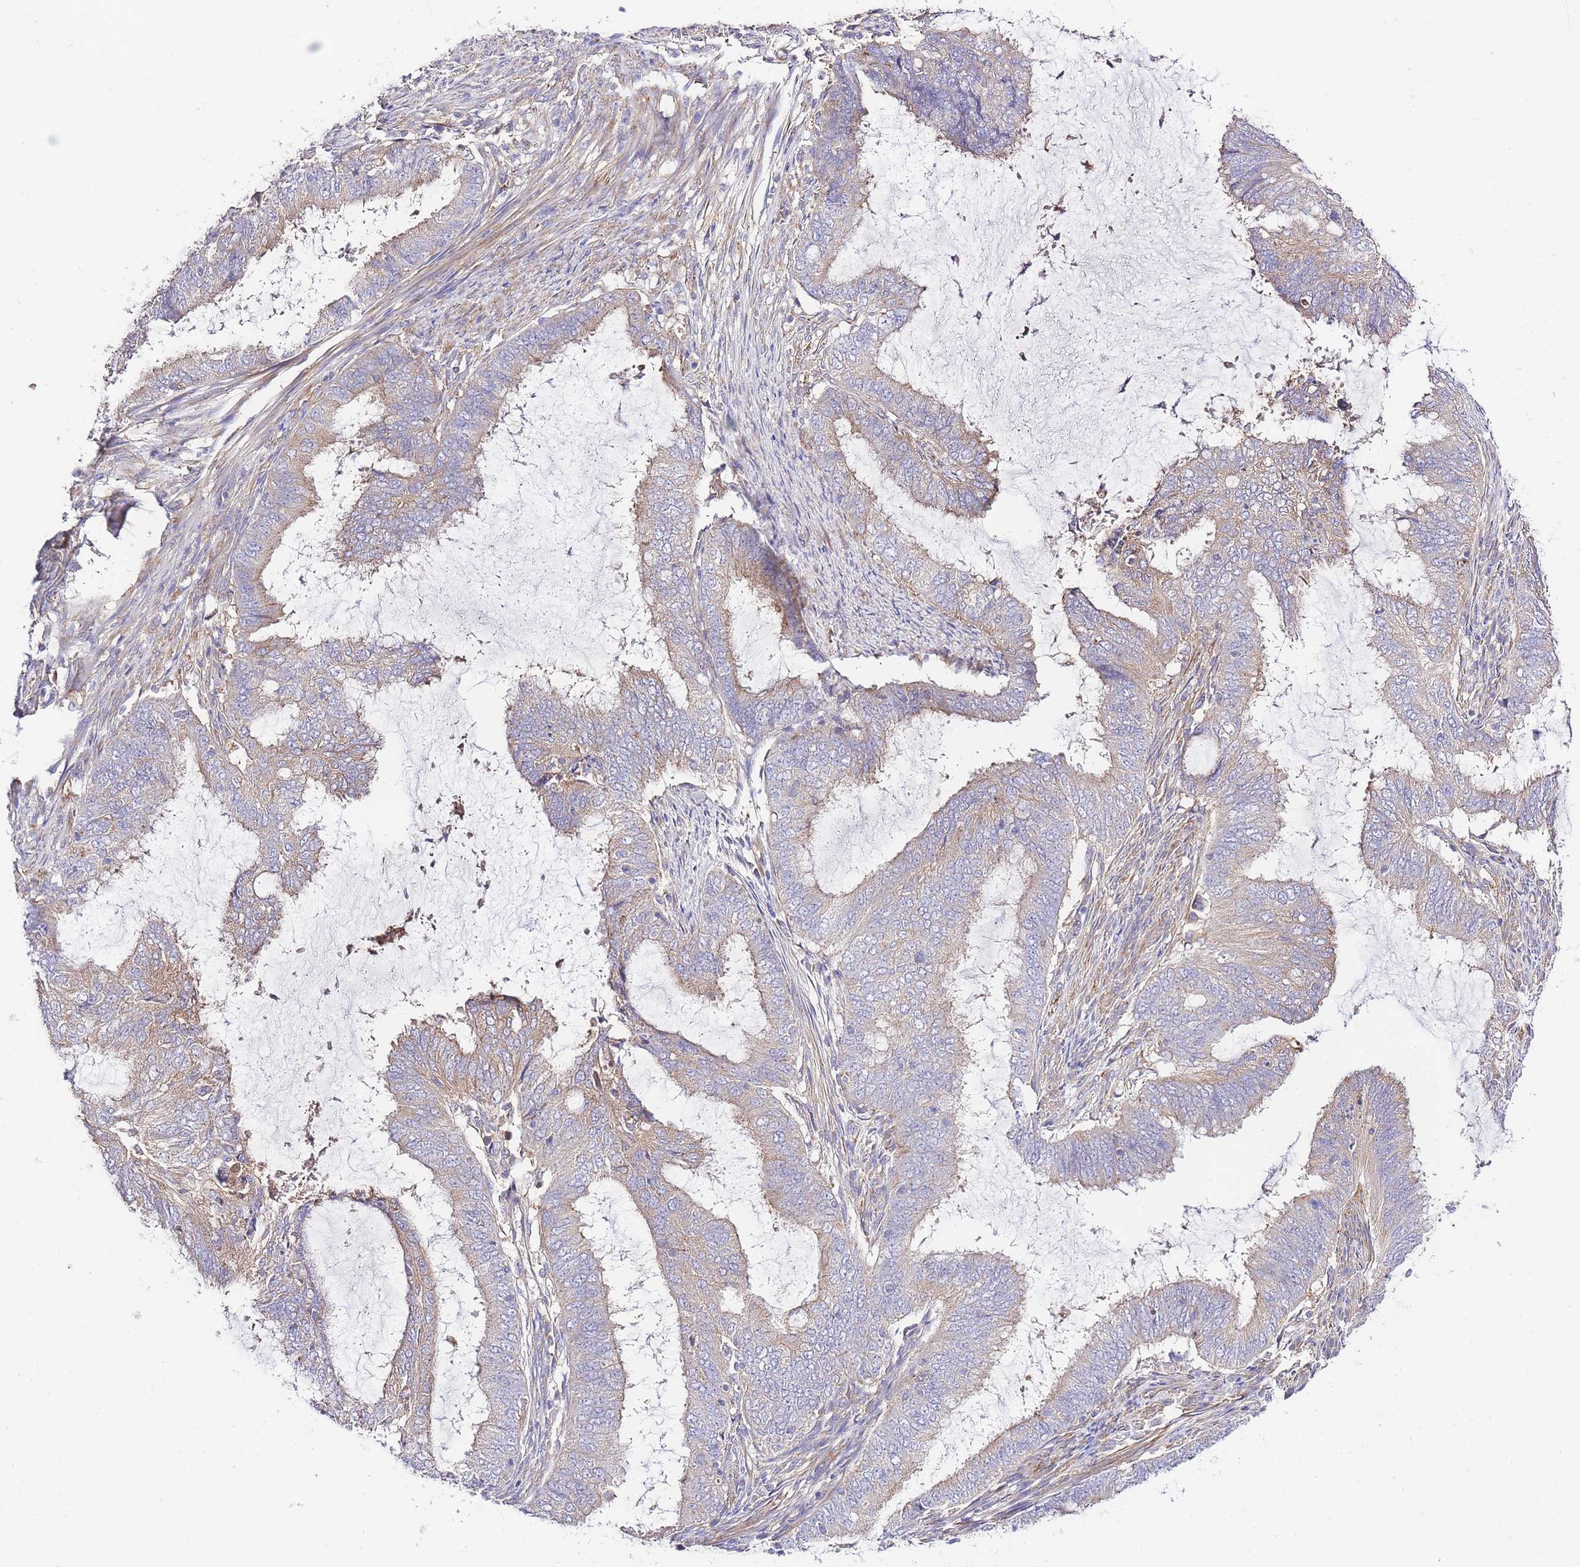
{"staining": {"intensity": "weak", "quantity": "25%-75%", "location": "cytoplasmic/membranous"}, "tissue": "endometrial cancer", "cell_type": "Tumor cells", "image_type": "cancer", "snomed": [{"axis": "morphology", "description": "Adenocarcinoma, NOS"}, {"axis": "topography", "description": "Endometrium"}], "caption": "Immunohistochemistry (IHC) (DAB) staining of adenocarcinoma (endometrial) exhibits weak cytoplasmic/membranous protein staining in approximately 25%-75% of tumor cells.", "gene": "INSYN2B", "patient": {"sex": "female", "age": 51}}